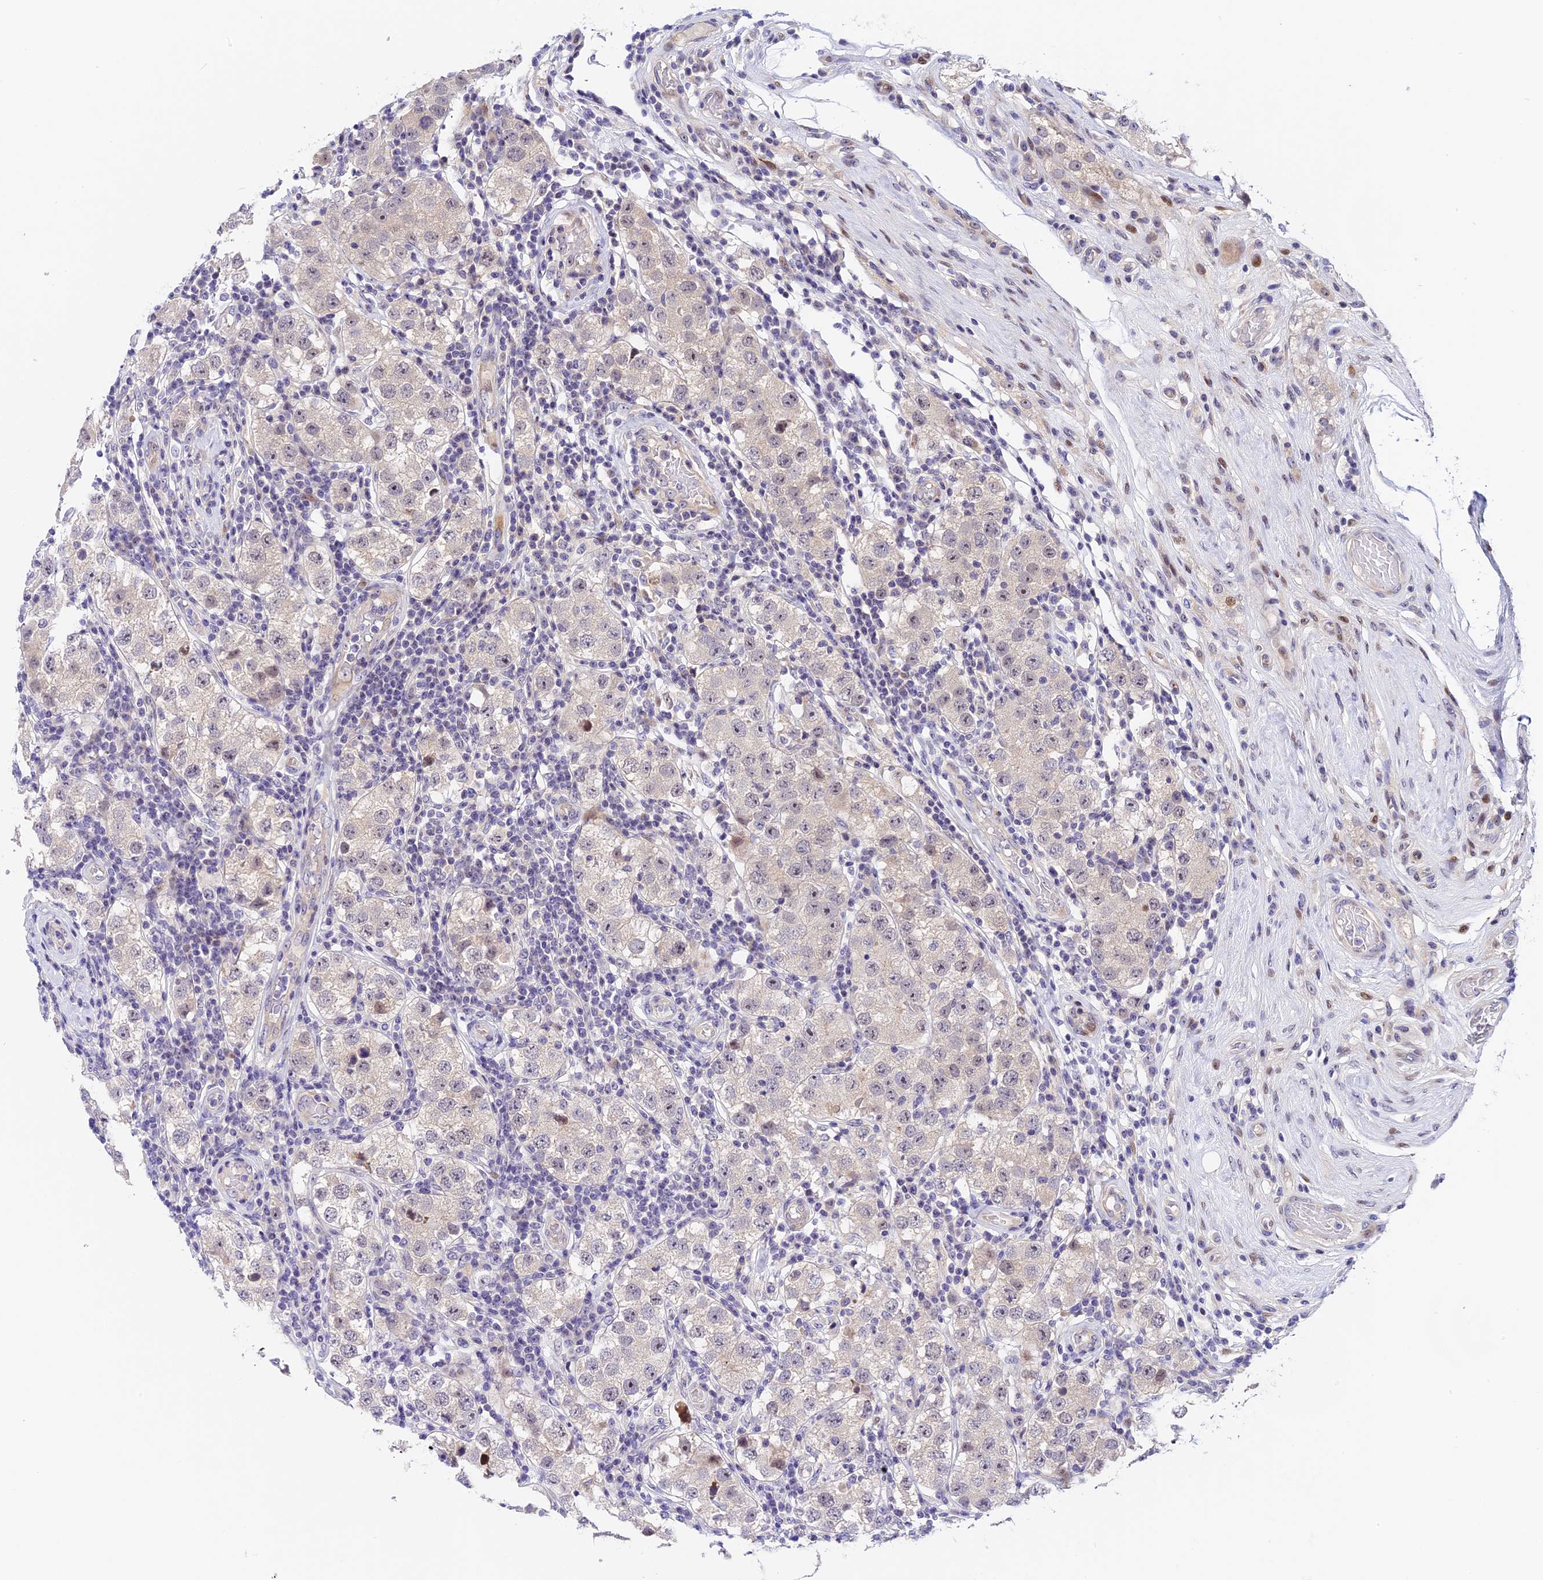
{"staining": {"intensity": "moderate", "quantity": "<25%", "location": "nuclear"}, "tissue": "testis cancer", "cell_type": "Tumor cells", "image_type": "cancer", "snomed": [{"axis": "morphology", "description": "Seminoma, NOS"}, {"axis": "topography", "description": "Testis"}], "caption": "Protein expression analysis of testis cancer (seminoma) demonstrates moderate nuclear expression in approximately <25% of tumor cells. The staining is performed using DAB brown chromogen to label protein expression. The nuclei are counter-stained blue using hematoxylin.", "gene": "MIDN", "patient": {"sex": "male", "age": 34}}